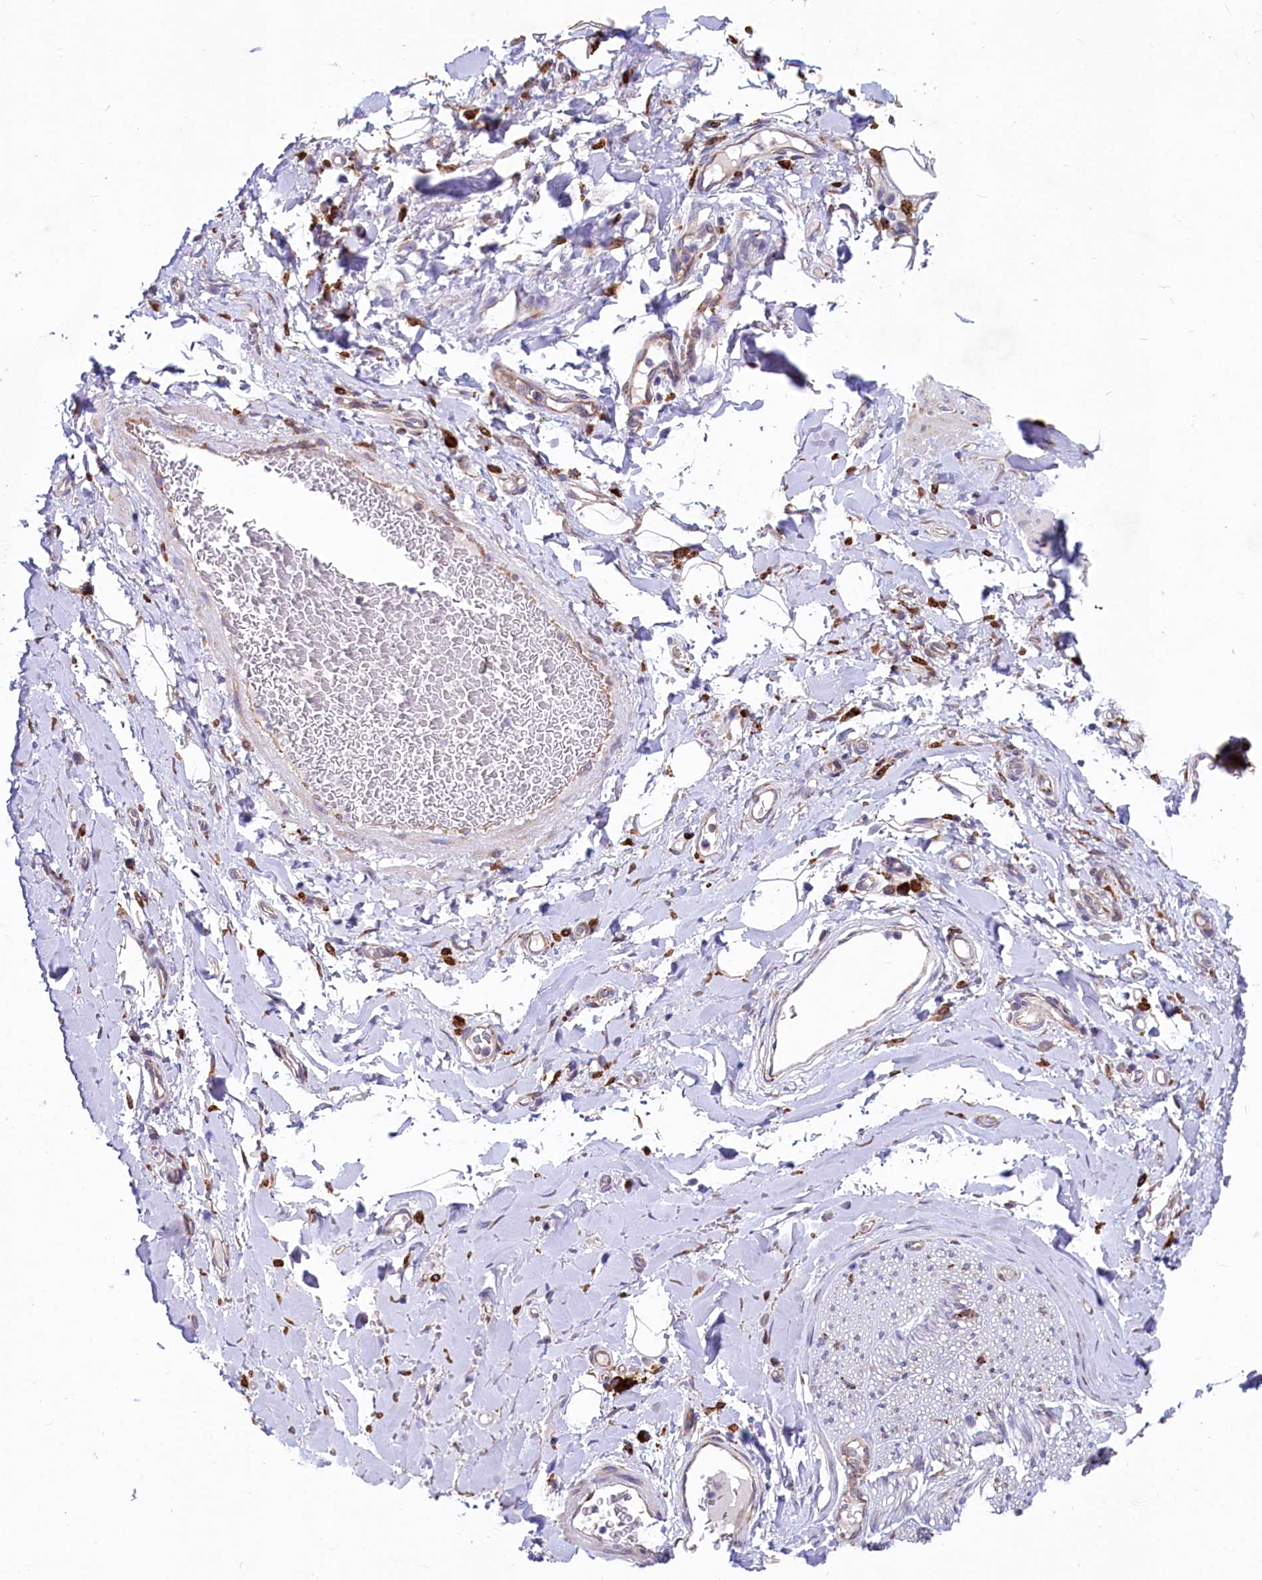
{"staining": {"intensity": "negative", "quantity": "none", "location": "none"}, "tissue": "adipose tissue", "cell_type": "Adipocytes", "image_type": "normal", "snomed": [{"axis": "morphology", "description": "Normal tissue, NOS"}, {"axis": "morphology", "description": "Adenocarcinoma, NOS"}, {"axis": "topography", "description": "Stomach, upper"}, {"axis": "topography", "description": "Peripheral nerve tissue"}], "caption": "Protein analysis of unremarkable adipose tissue shows no significant expression in adipocytes.", "gene": "CHID1", "patient": {"sex": "male", "age": 62}}